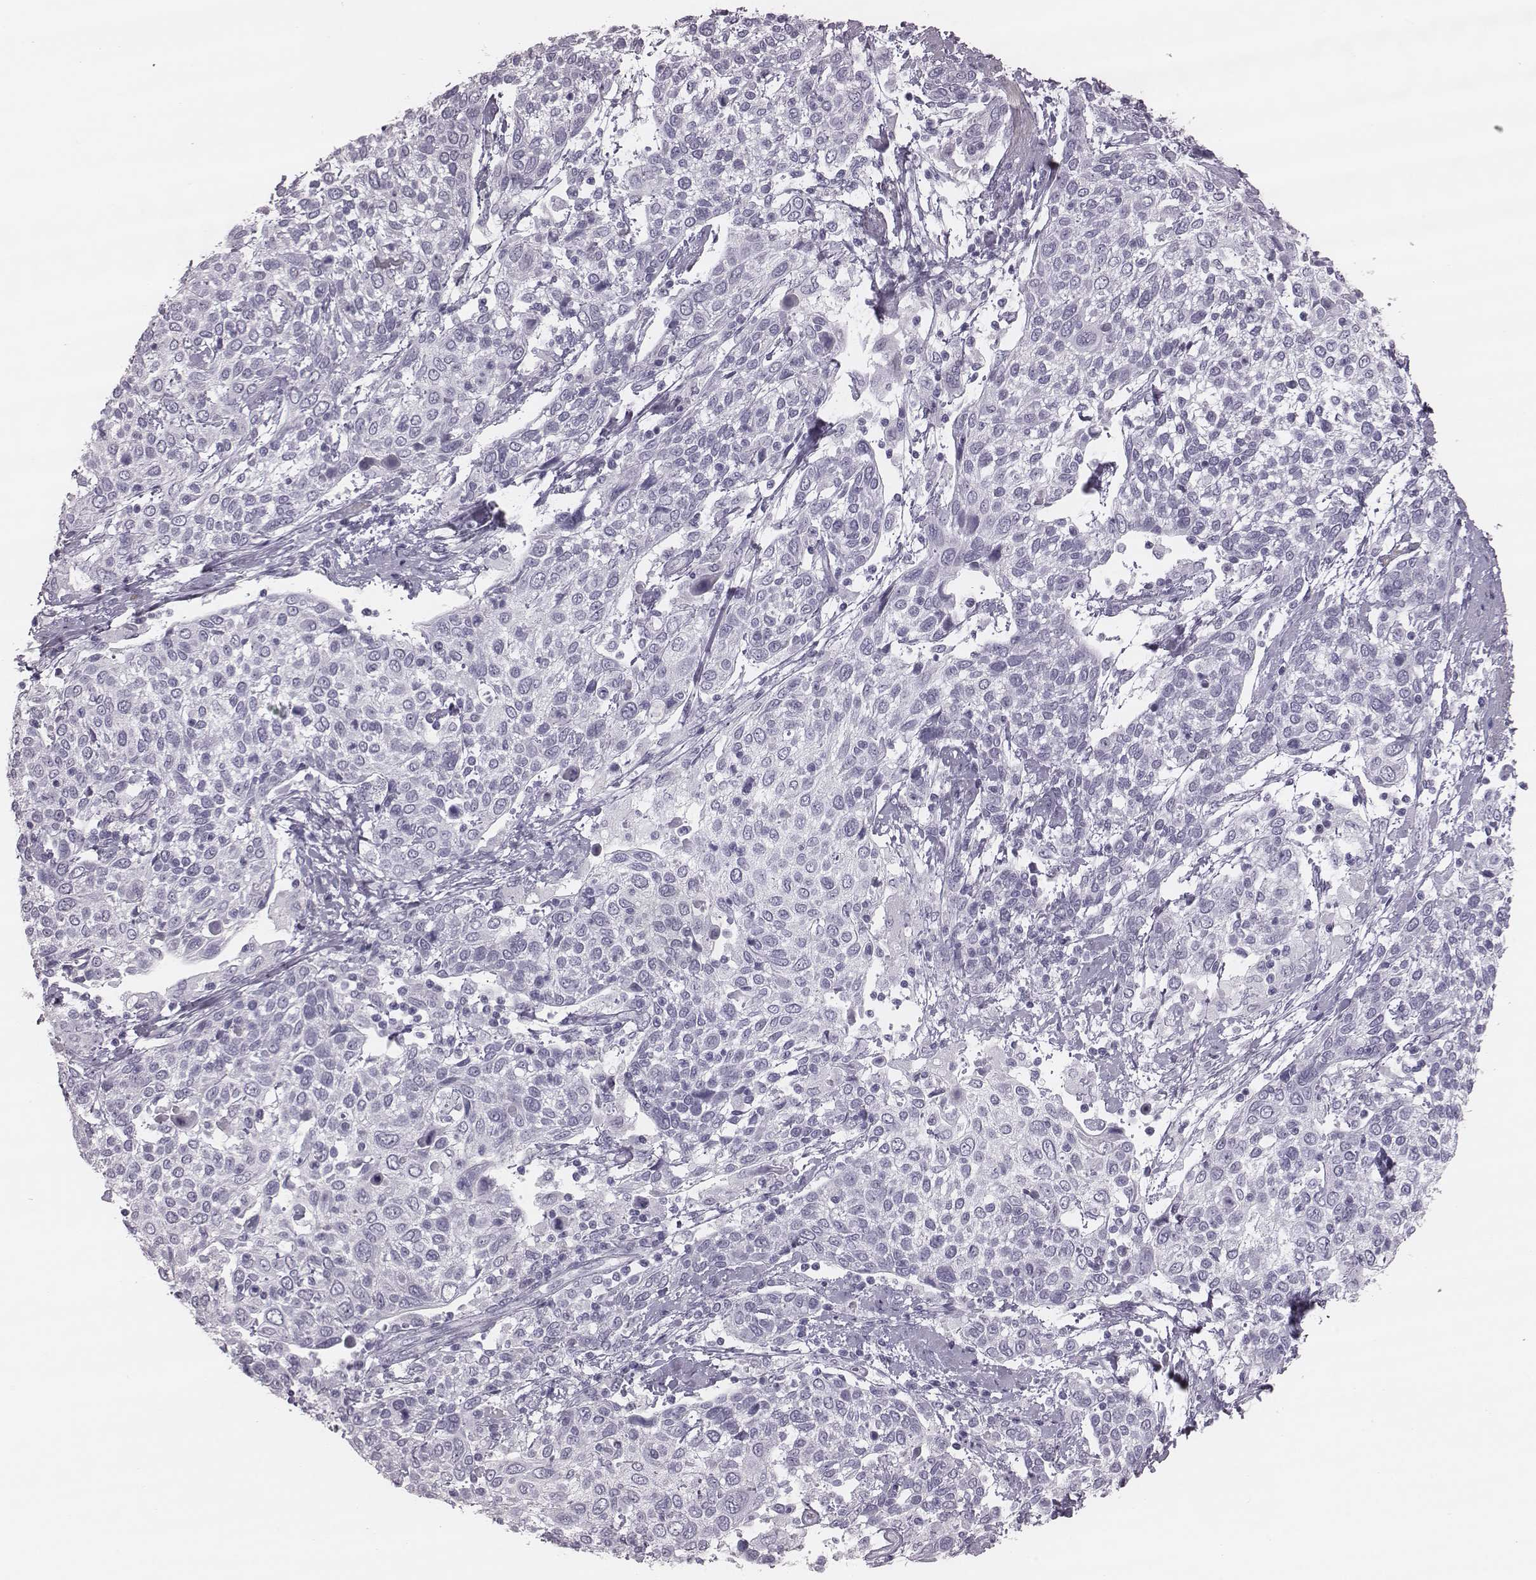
{"staining": {"intensity": "negative", "quantity": "none", "location": "none"}, "tissue": "cervical cancer", "cell_type": "Tumor cells", "image_type": "cancer", "snomed": [{"axis": "morphology", "description": "Squamous cell carcinoma, NOS"}, {"axis": "topography", "description": "Cervix"}], "caption": "Immunohistochemistry image of neoplastic tissue: cervical cancer stained with DAB shows no significant protein expression in tumor cells.", "gene": "KRT74", "patient": {"sex": "female", "age": 61}}